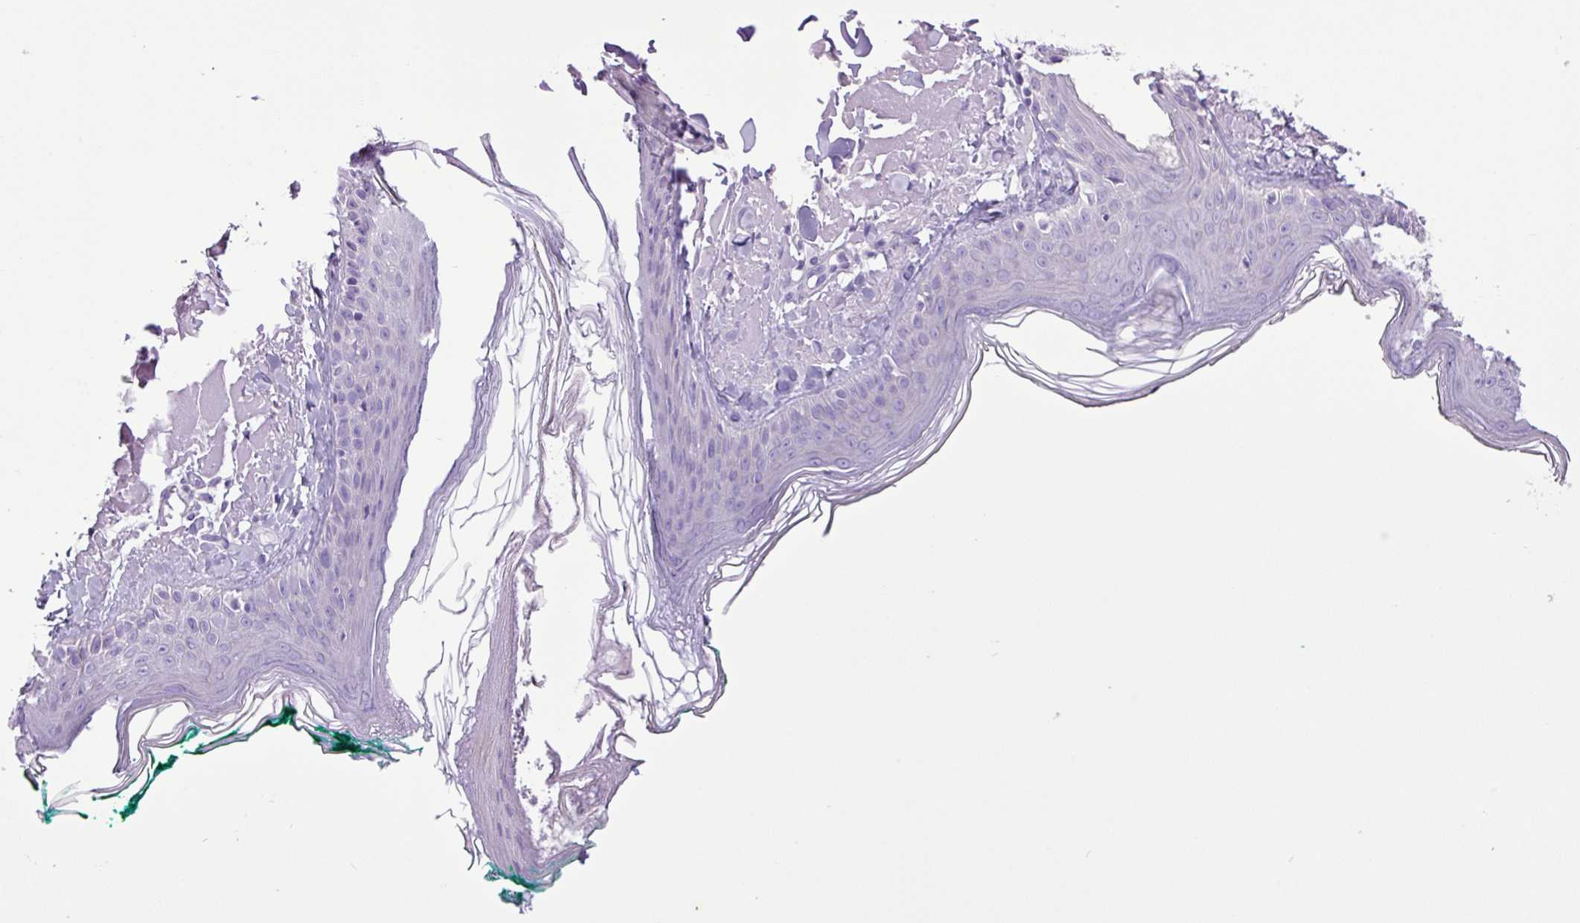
{"staining": {"intensity": "negative", "quantity": "none", "location": "none"}, "tissue": "skin", "cell_type": "Fibroblasts", "image_type": "normal", "snomed": [{"axis": "morphology", "description": "Normal tissue, NOS"}, {"axis": "morphology", "description": "Malignant melanoma, NOS"}, {"axis": "topography", "description": "Skin"}], "caption": "The histopathology image displays no significant expression in fibroblasts of skin.", "gene": "ZNF334", "patient": {"sex": "male", "age": 80}}